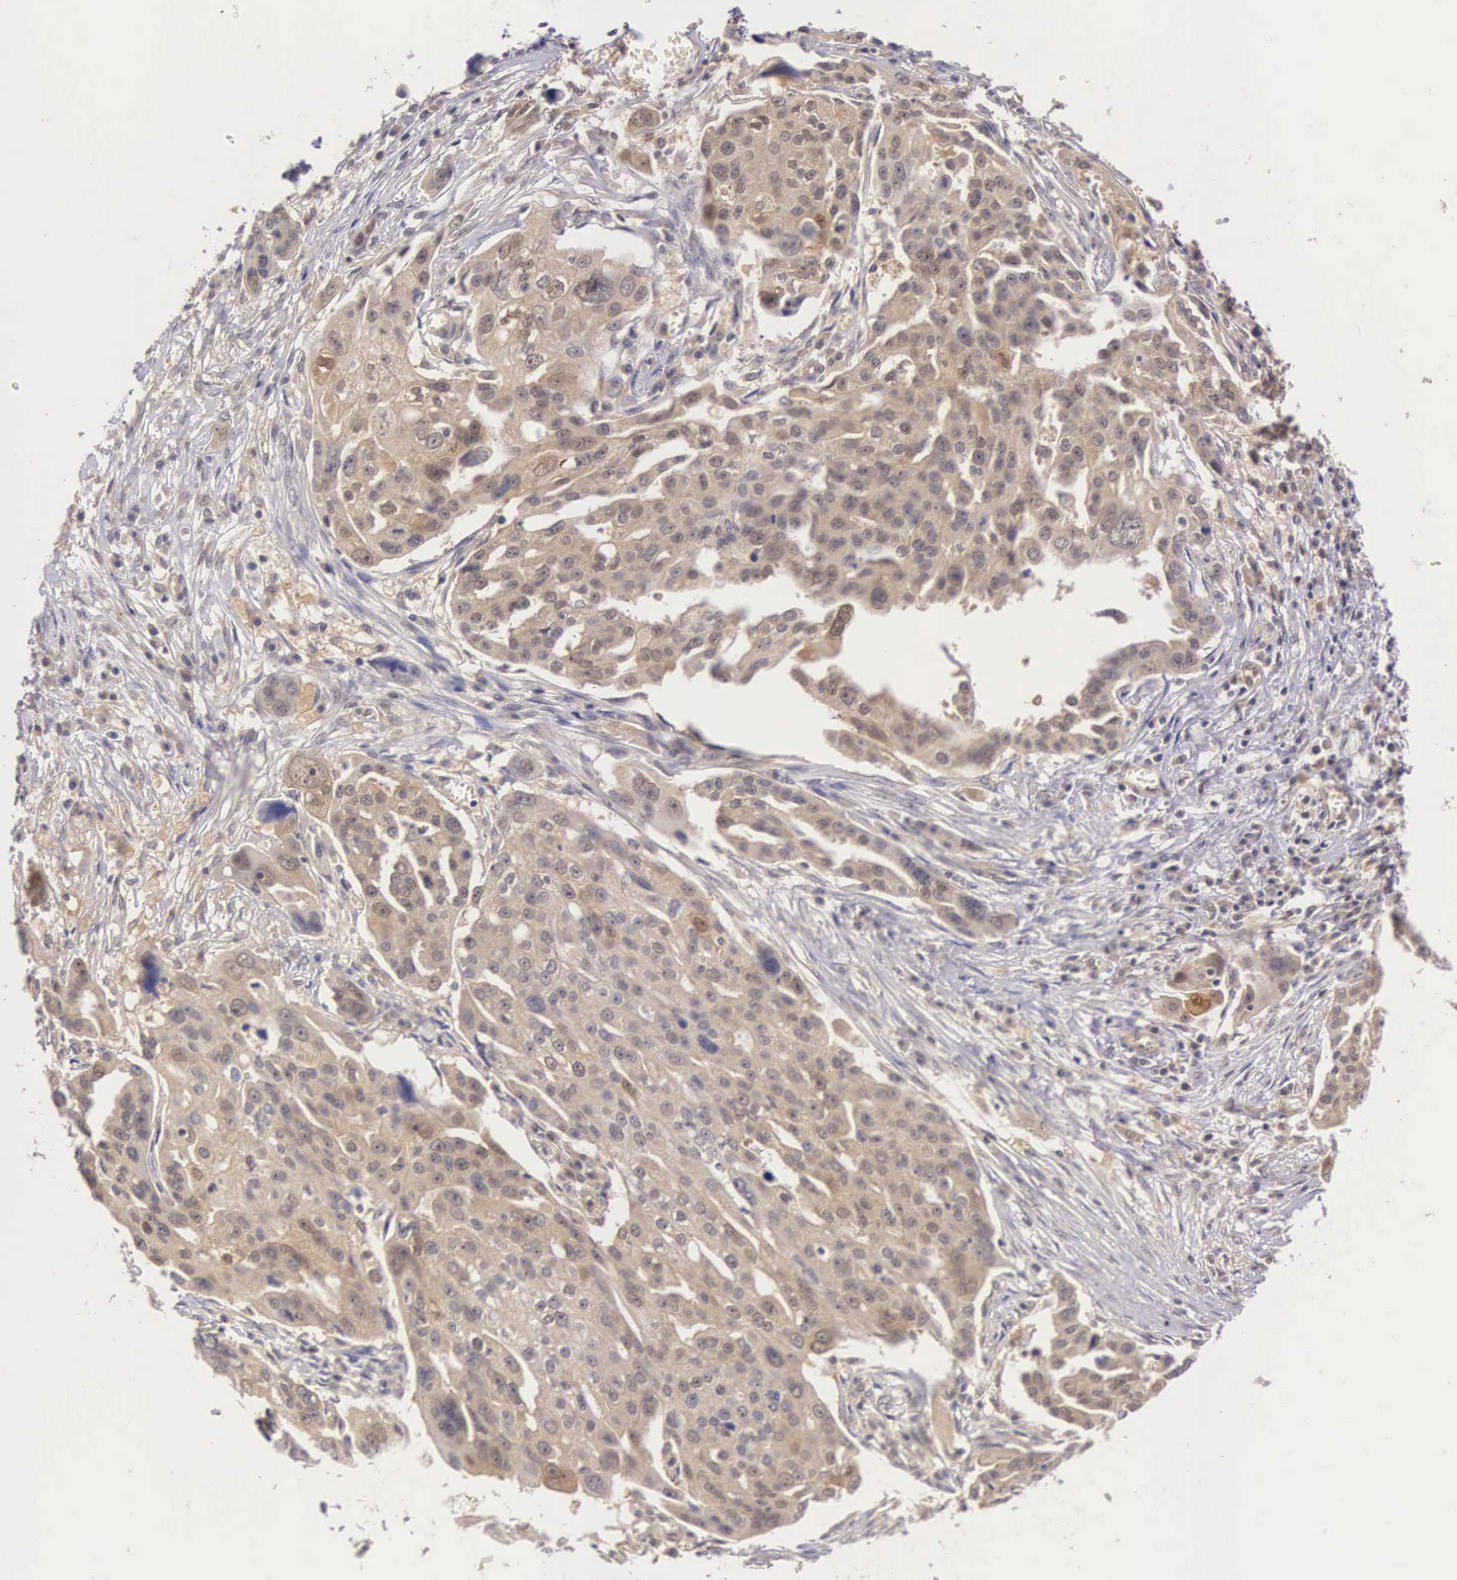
{"staining": {"intensity": "moderate", "quantity": ">75%", "location": "cytoplasmic/membranous"}, "tissue": "ovarian cancer", "cell_type": "Tumor cells", "image_type": "cancer", "snomed": [{"axis": "morphology", "description": "Carcinoma, endometroid"}, {"axis": "topography", "description": "Ovary"}], "caption": "Tumor cells demonstrate medium levels of moderate cytoplasmic/membranous staining in approximately >75% of cells in human endometroid carcinoma (ovarian).", "gene": "IGBP1", "patient": {"sex": "female", "age": 75}}